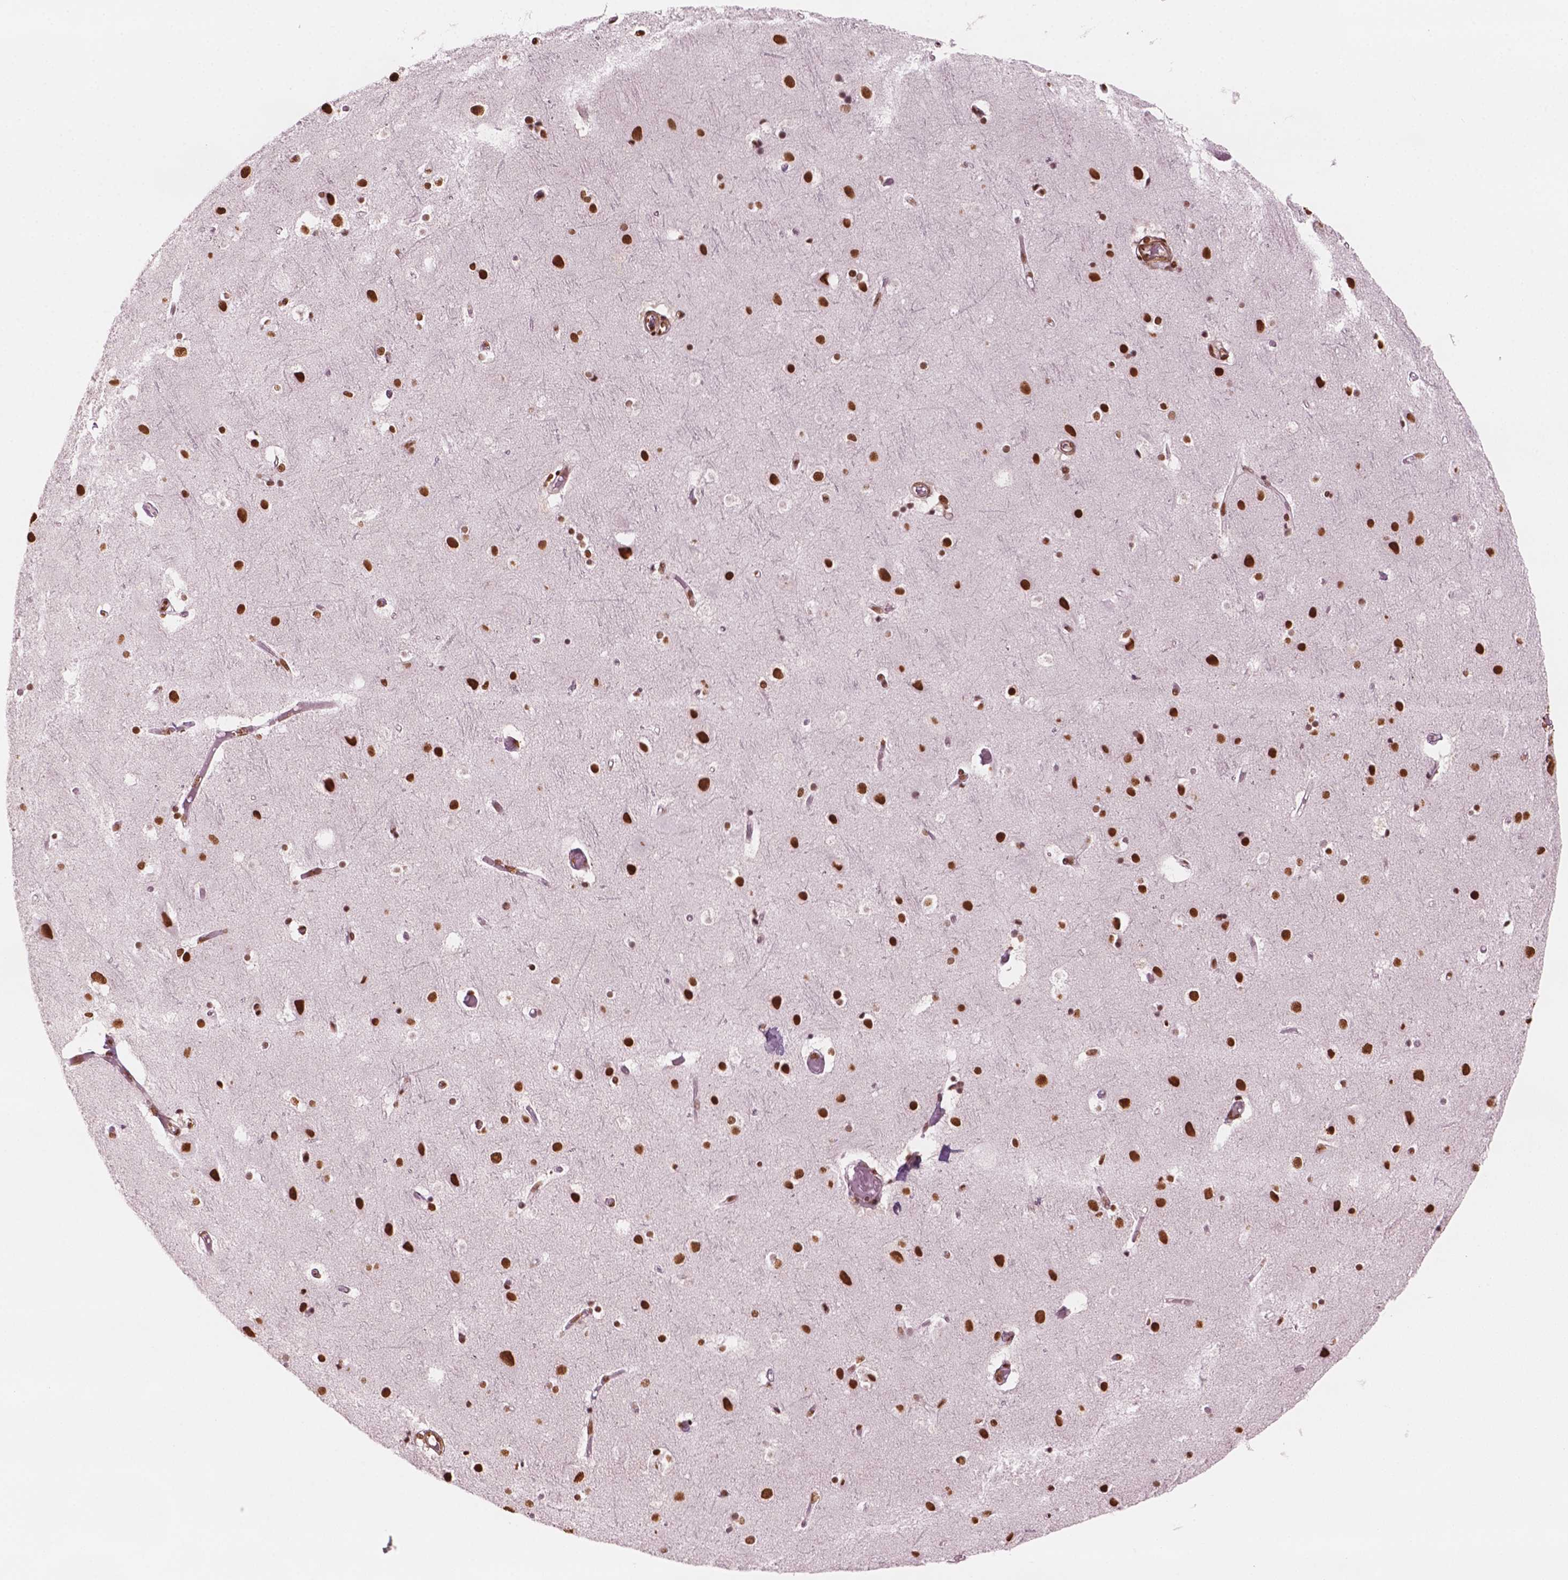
{"staining": {"intensity": "strong", "quantity": ">75%", "location": "nuclear"}, "tissue": "cerebral cortex", "cell_type": "Endothelial cells", "image_type": "normal", "snomed": [{"axis": "morphology", "description": "Normal tissue, NOS"}, {"axis": "topography", "description": "Cerebral cortex"}], "caption": "Protein expression analysis of normal human cerebral cortex reveals strong nuclear expression in approximately >75% of endothelial cells. (DAB (3,3'-diaminobenzidine) IHC, brown staining for protein, blue staining for nuclei).", "gene": "GTF3C5", "patient": {"sex": "female", "age": 52}}